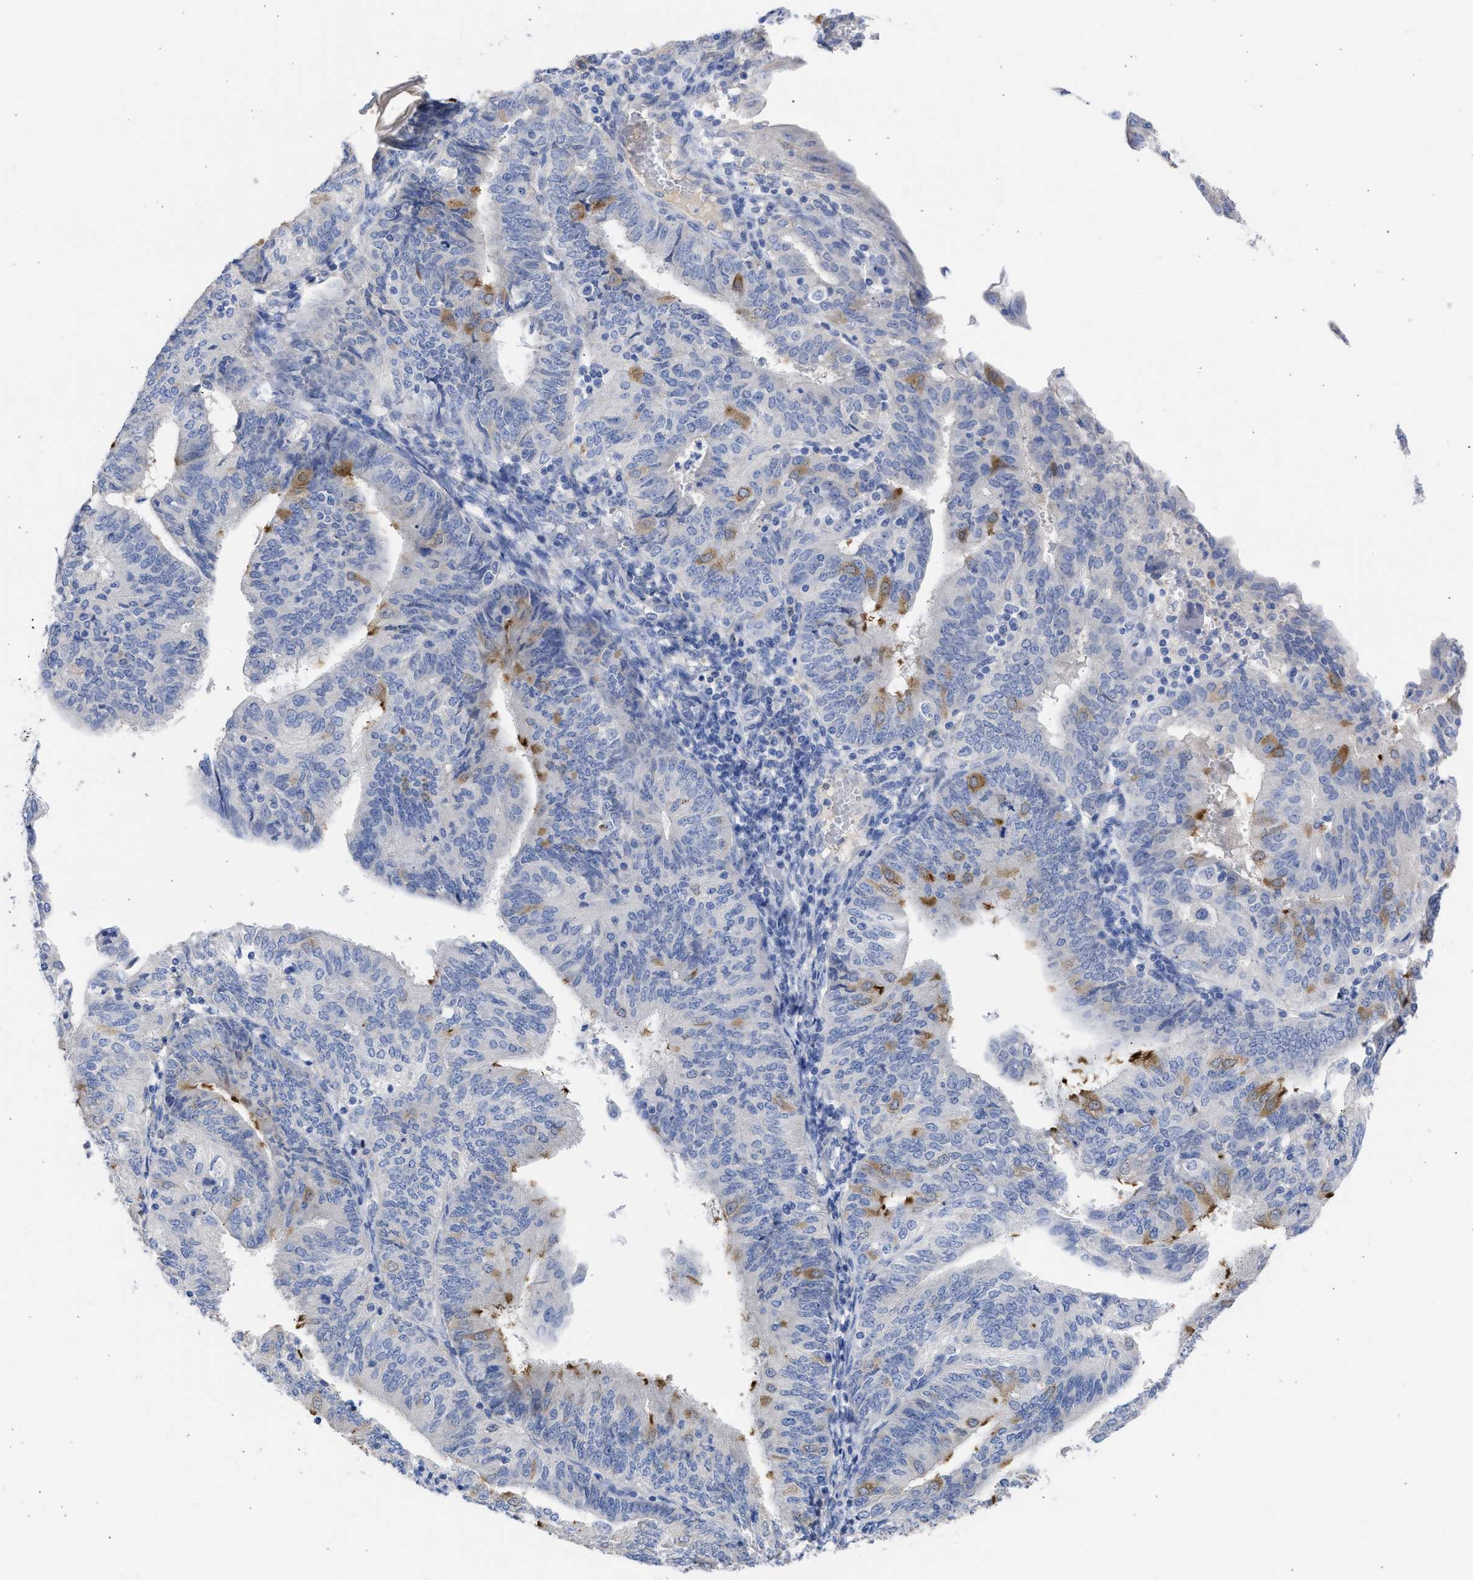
{"staining": {"intensity": "moderate", "quantity": "<25%", "location": "cytoplasmic/membranous"}, "tissue": "endometrial cancer", "cell_type": "Tumor cells", "image_type": "cancer", "snomed": [{"axis": "morphology", "description": "Adenocarcinoma, NOS"}, {"axis": "topography", "description": "Endometrium"}], "caption": "This histopathology image reveals adenocarcinoma (endometrial) stained with IHC to label a protein in brown. The cytoplasmic/membranous of tumor cells show moderate positivity for the protein. Nuclei are counter-stained blue.", "gene": "RSPH1", "patient": {"sex": "female", "age": 58}}